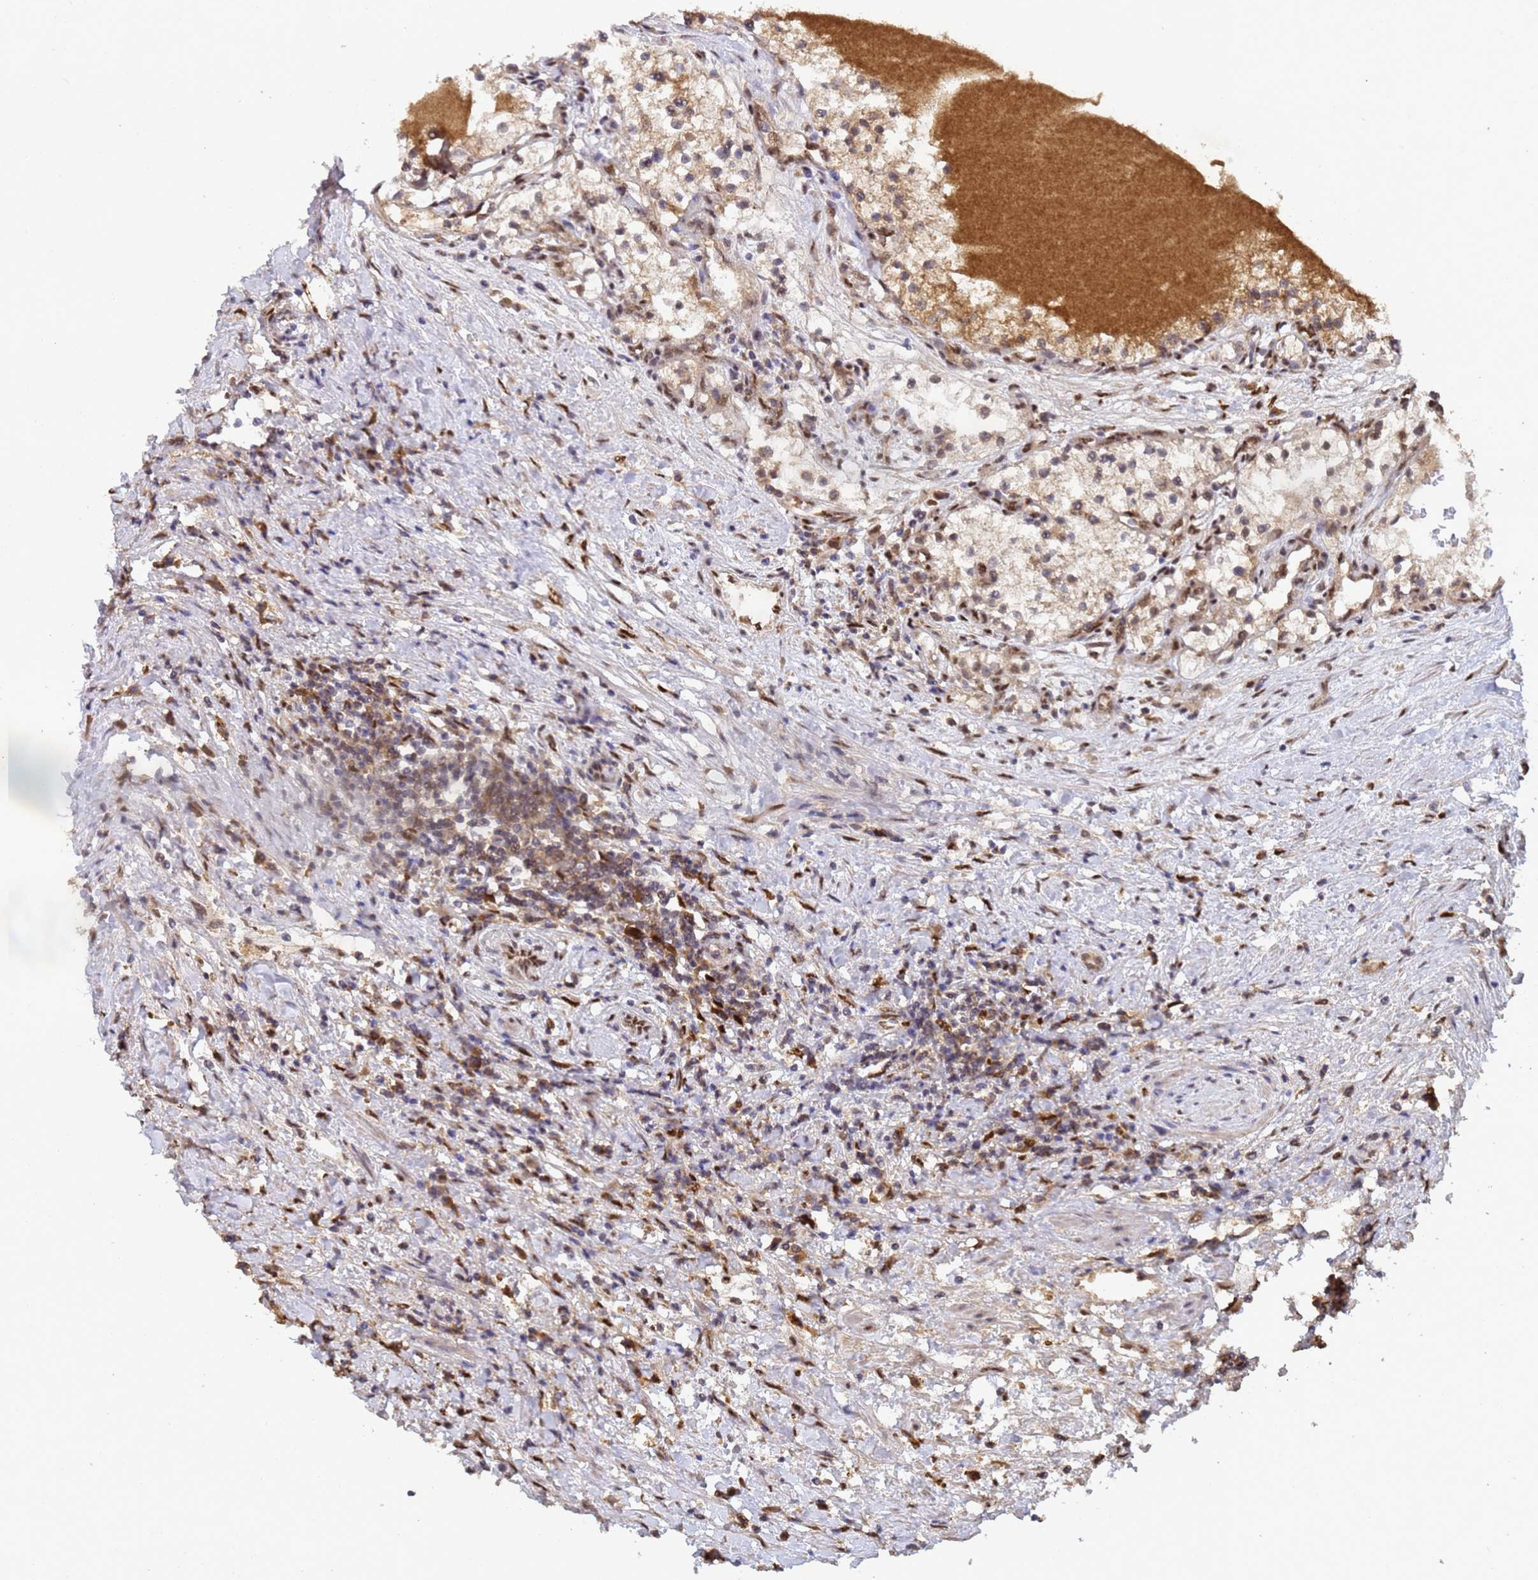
{"staining": {"intensity": "weak", "quantity": ">75%", "location": "cytoplasmic/membranous"}, "tissue": "renal cancer", "cell_type": "Tumor cells", "image_type": "cancer", "snomed": [{"axis": "morphology", "description": "Normal tissue, NOS"}, {"axis": "morphology", "description": "Adenocarcinoma, NOS"}, {"axis": "topography", "description": "Kidney"}], "caption": "Tumor cells demonstrate low levels of weak cytoplasmic/membranous staining in about >75% of cells in human renal cancer.", "gene": "SECISBP2", "patient": {"sex": "male", "age": 68}}